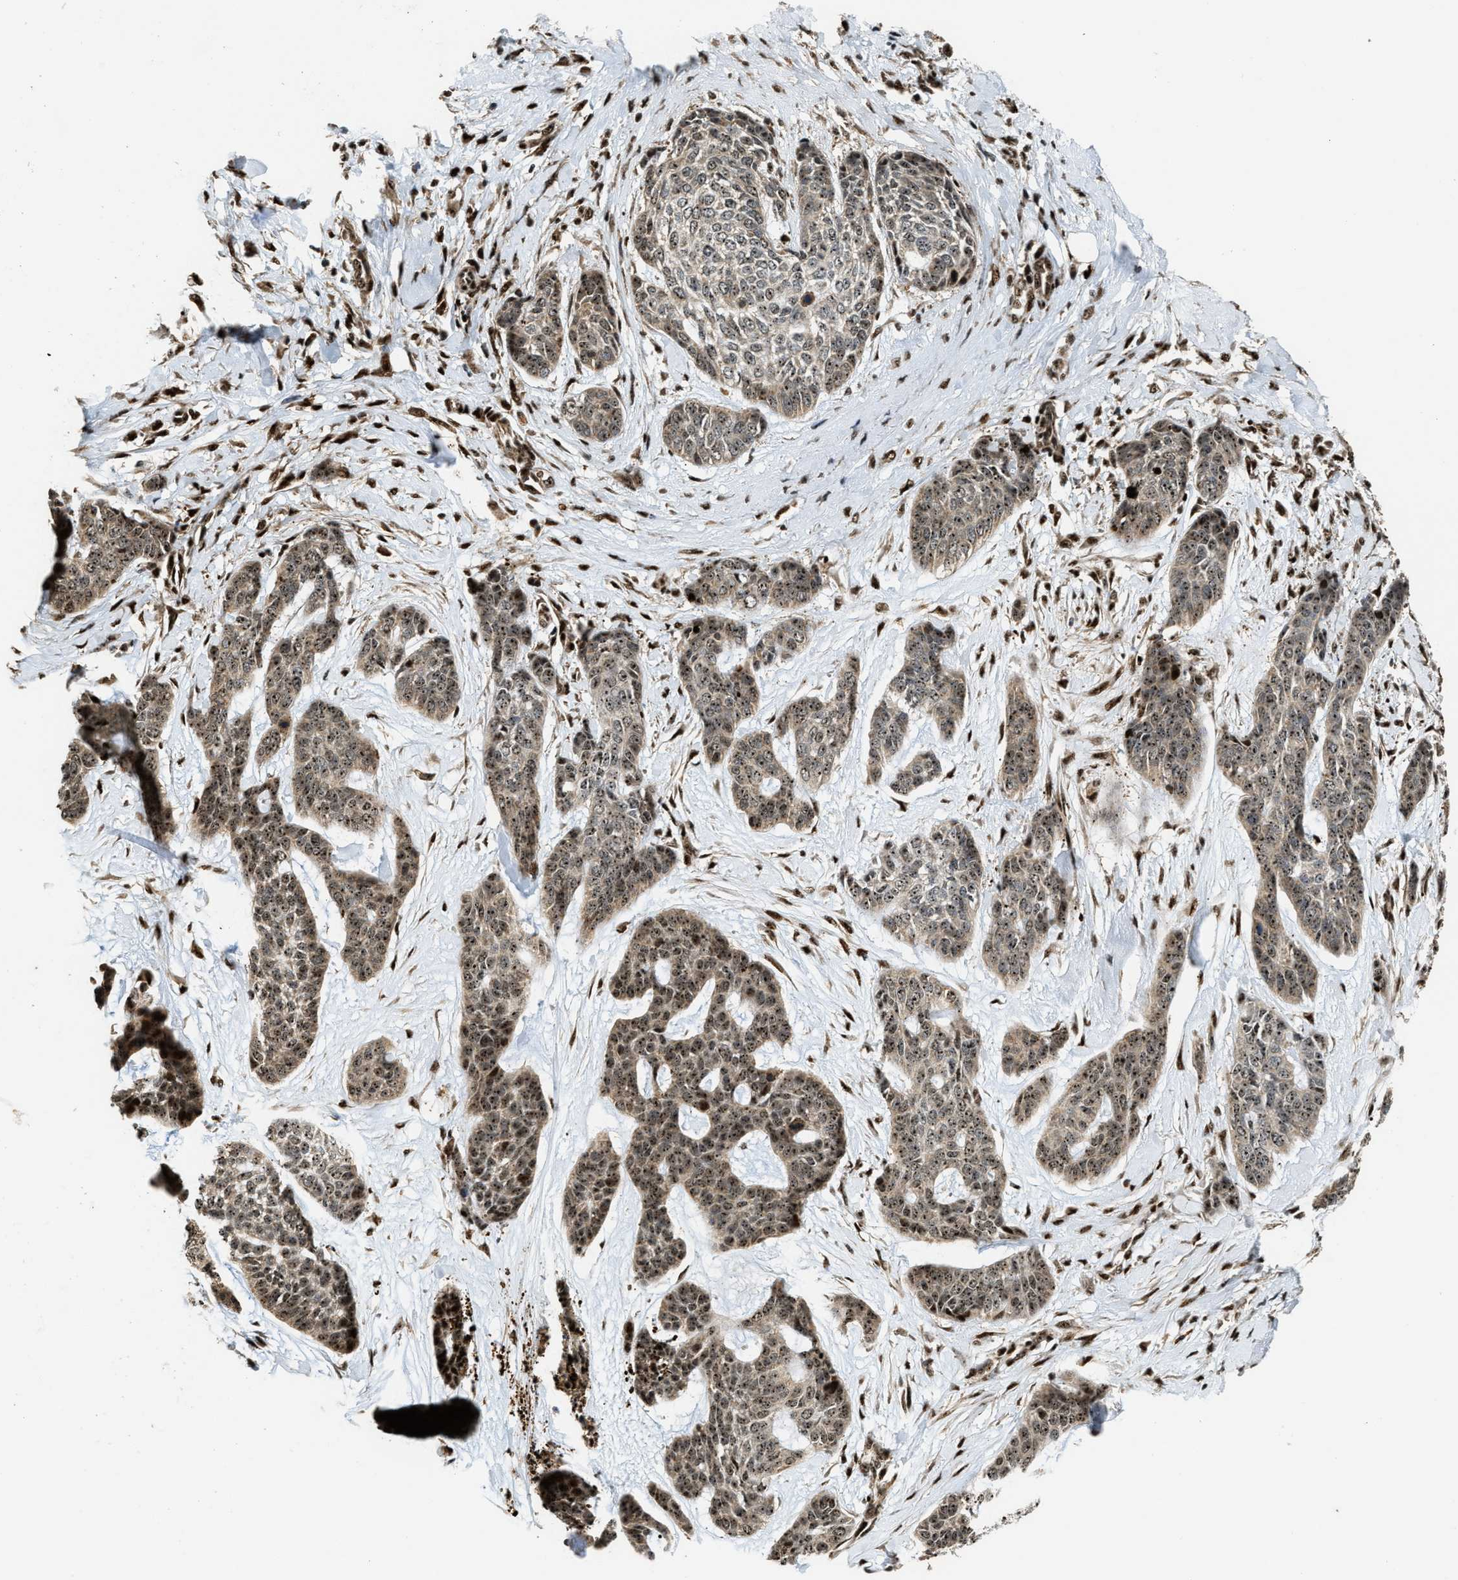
{"staining": {"intensity": "moderate", "quantity": ">75%", "location": "nuclear"}, "tissue": "skin cancer", "cell_type": "Tumor cells", "image_type": "cancer", "snomed": [{"axis": "morphology", "description": "Basal cell carcinoma"}, {"axis": "topography", "description": "Skin"}], "caption": "A photomicrograph of human basal cell carcinoma (skin) stained for a protein shows moderate nuclear brown staining in tumor cells. (Stains: DAB (3,3'-diaminobenzidine) in brown, nuclei in blue, Microscopy: brightfield microscopy at high magnification).", "gene": "ZNF687", "patient": {"sex": "female", "age": 64}}